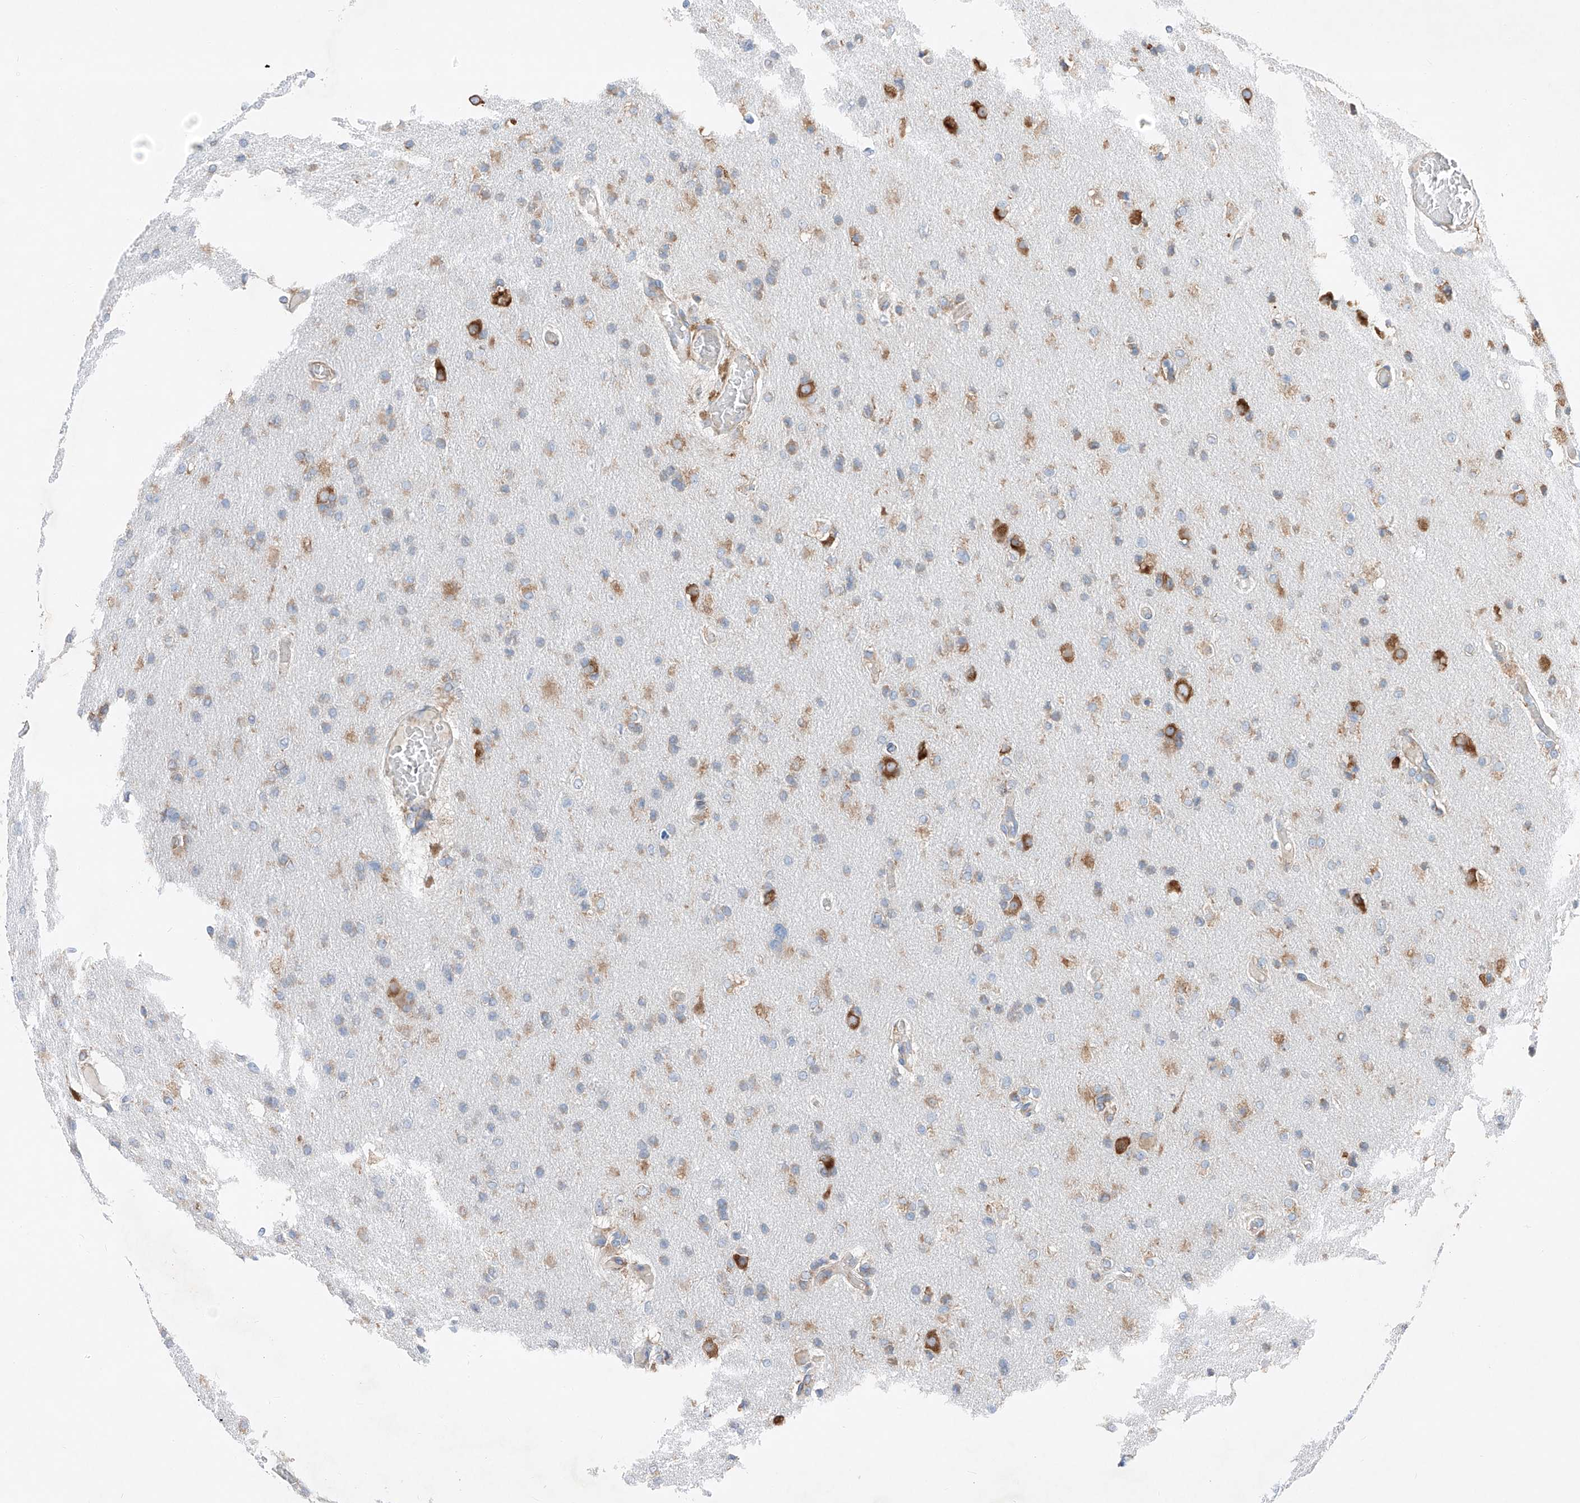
{"staining": {"intensity": "weak", "quantity": "25%-75%", "location": "cytoplasmic/membranous"}, "tissue": "glioma", "cell_type": "Tumor cells", "image_type": "cancer", "snomed": [{"axis": "morphology", "description": "Glioma, malignant, High grade"}, {"axis": "topography", "description": "Cerebral cortex"}], "caption": "Glioma stained for a protein displays weak cytoplasmic/membranous positivity in tumor cells. The staining is performed using DAB (3,3'-diaminobenzidine) brown chromogen to label protein expression. The nuclei are counter-stained blue using hematoxylin.", "gene": "CRELD1", "patient": {"sex": "female", "age": 36}}